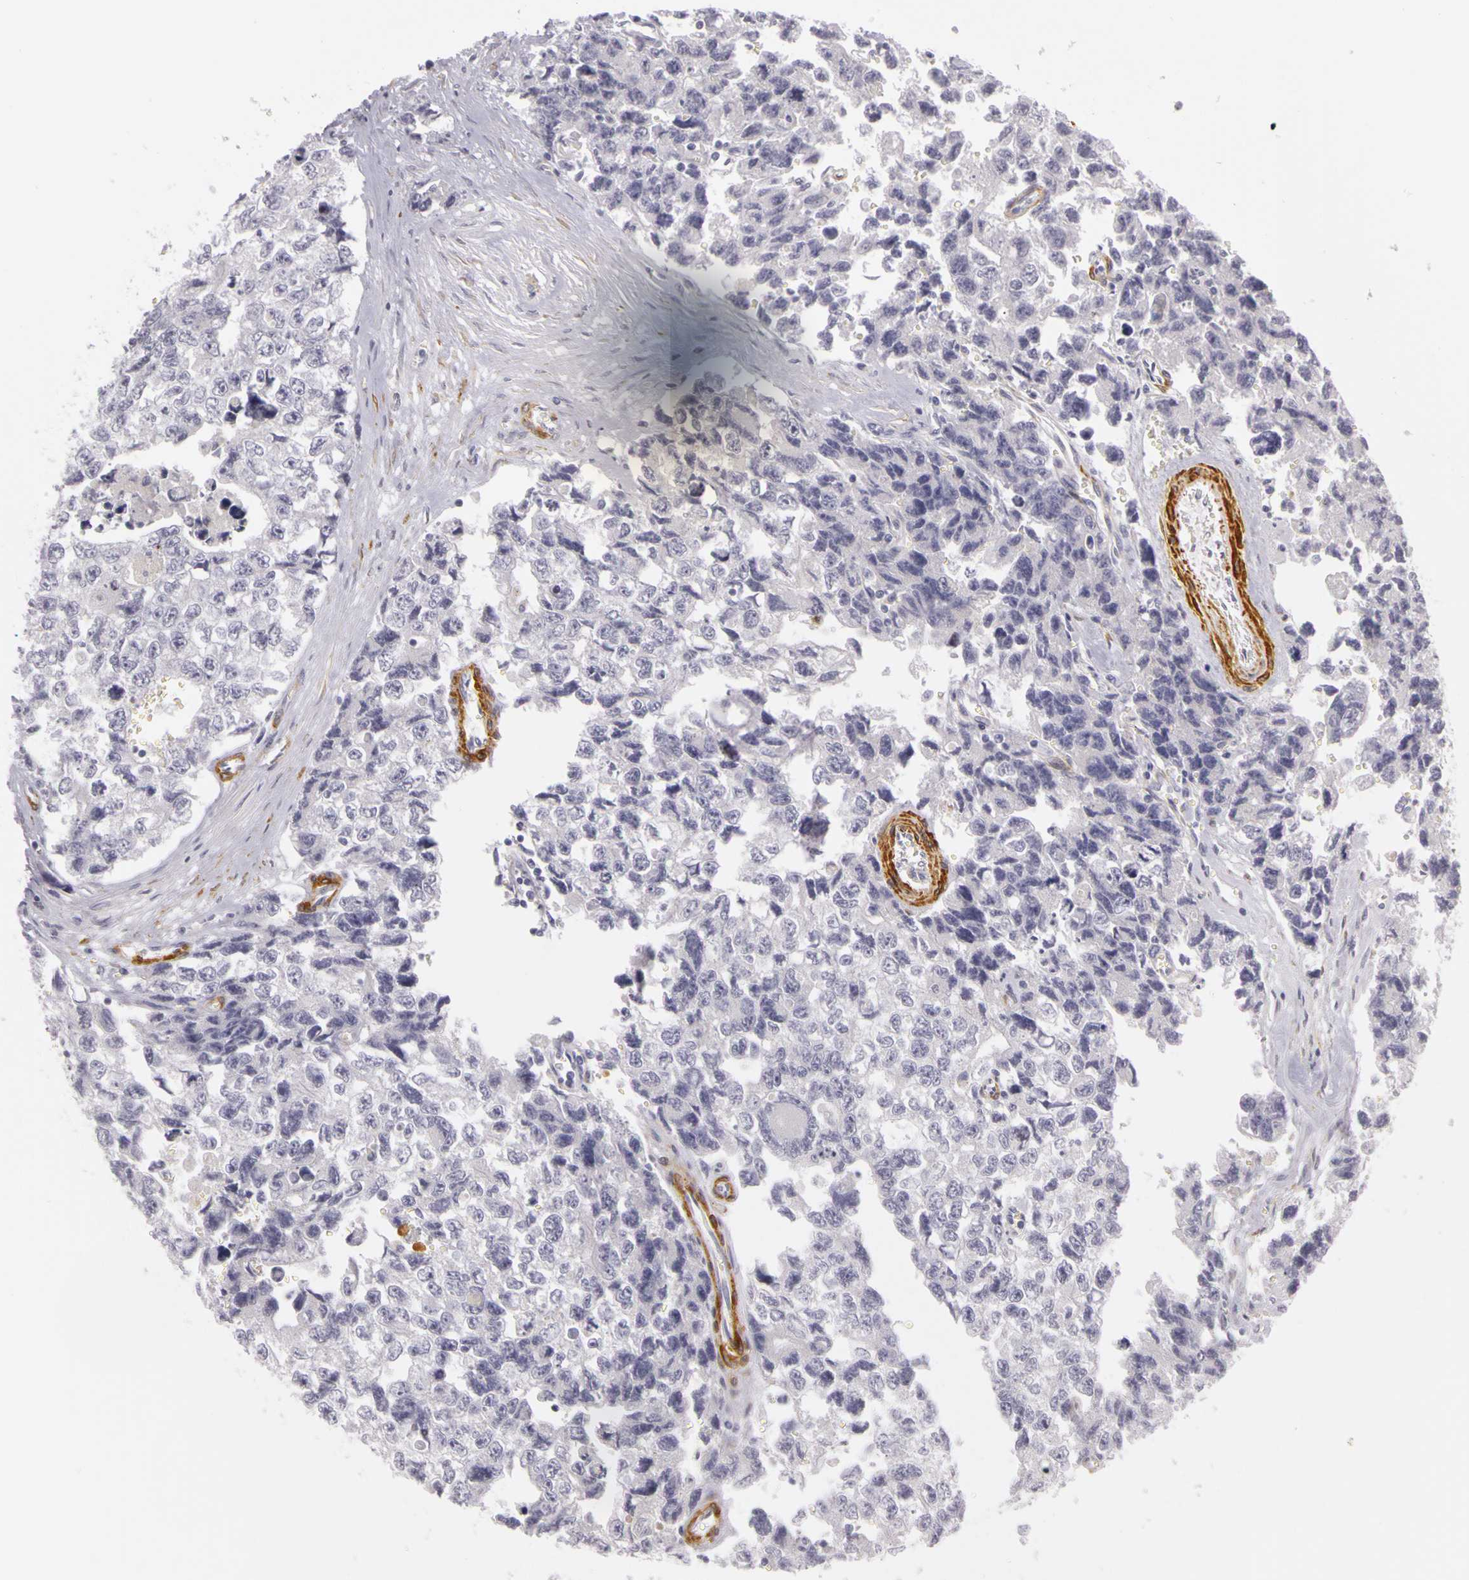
{"staining": {"intensity": "negative", "quantity": "none", "location": "none"}, "tissue": "testis cancer", "cell_type": "Tumor cells", "image_type": "cancer", "snomed": [{"axis": "morphology", "description": "Carcinoma, Embryonal, NOS"}, {"axis": "topography", "description": "Testis"}], "caption": "High magnification brightfield microscopy of testis cancer stained with DAB (brown) and counterstained with hematoxylin (blue): tumor cells show no significant expression.", "gene": "CNTN2", "patient": {"sex": "male", "age": 31}}